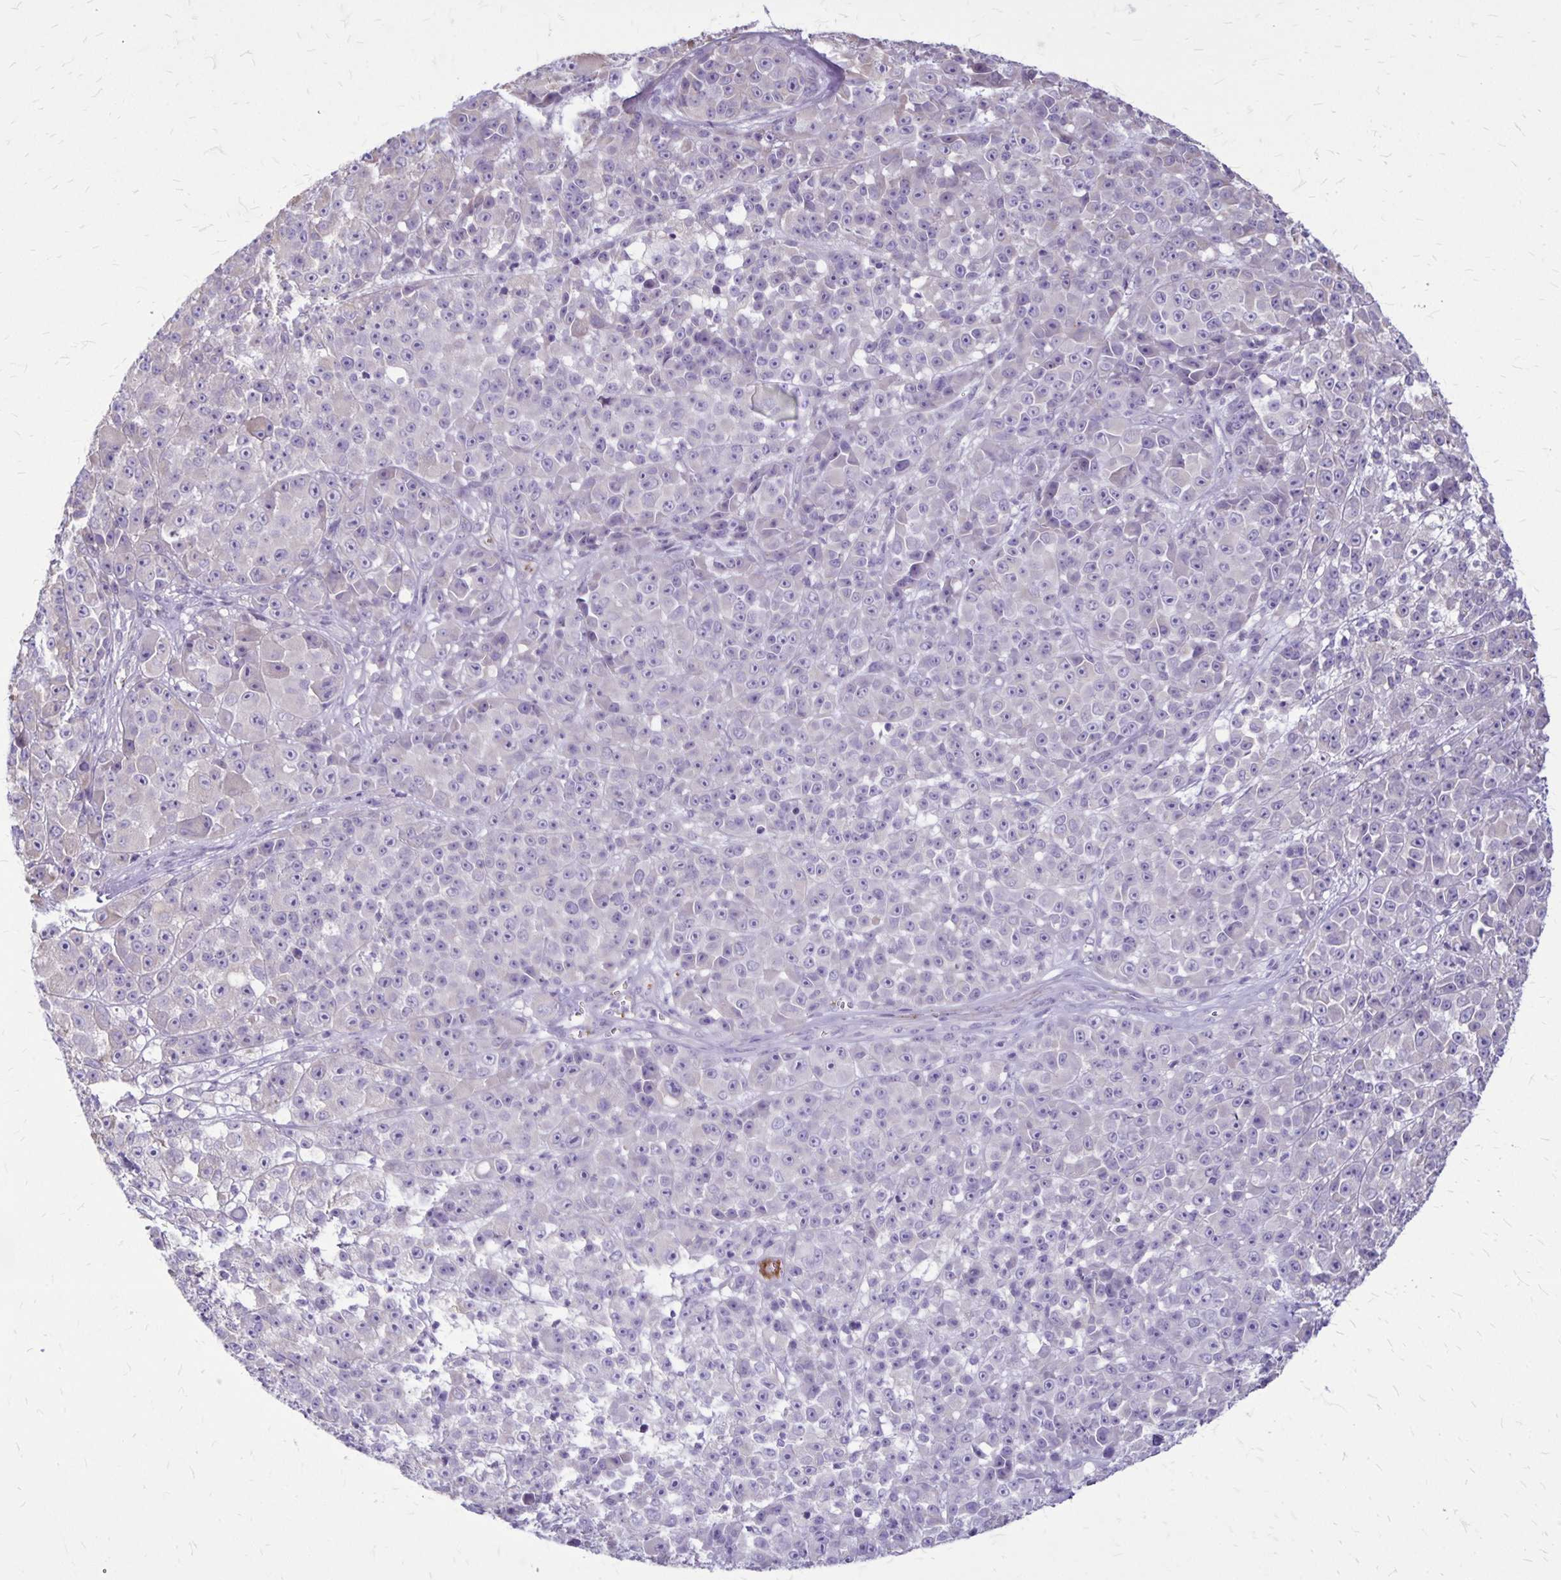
{"staining": {"intensity": "negative", "quantity": "none", "location": "none"}, "tissue": "melanoma", "cell_type": "Tumor cells", "image_type": "cancer", "snomed": [{"axis": "morphology", "description": "Malignant melanoma, NOS"}, {"axis": "topography", "description": "Skin"}, {"axis": "topography", "description": "Skin of back"}], "caption": "This is an immunohistochemistry photomicrograph of human malignant melanoma. There is no positivity in tumor cells.", "gene": "GP9", "patient": {"sex": "male", "age": 91}}